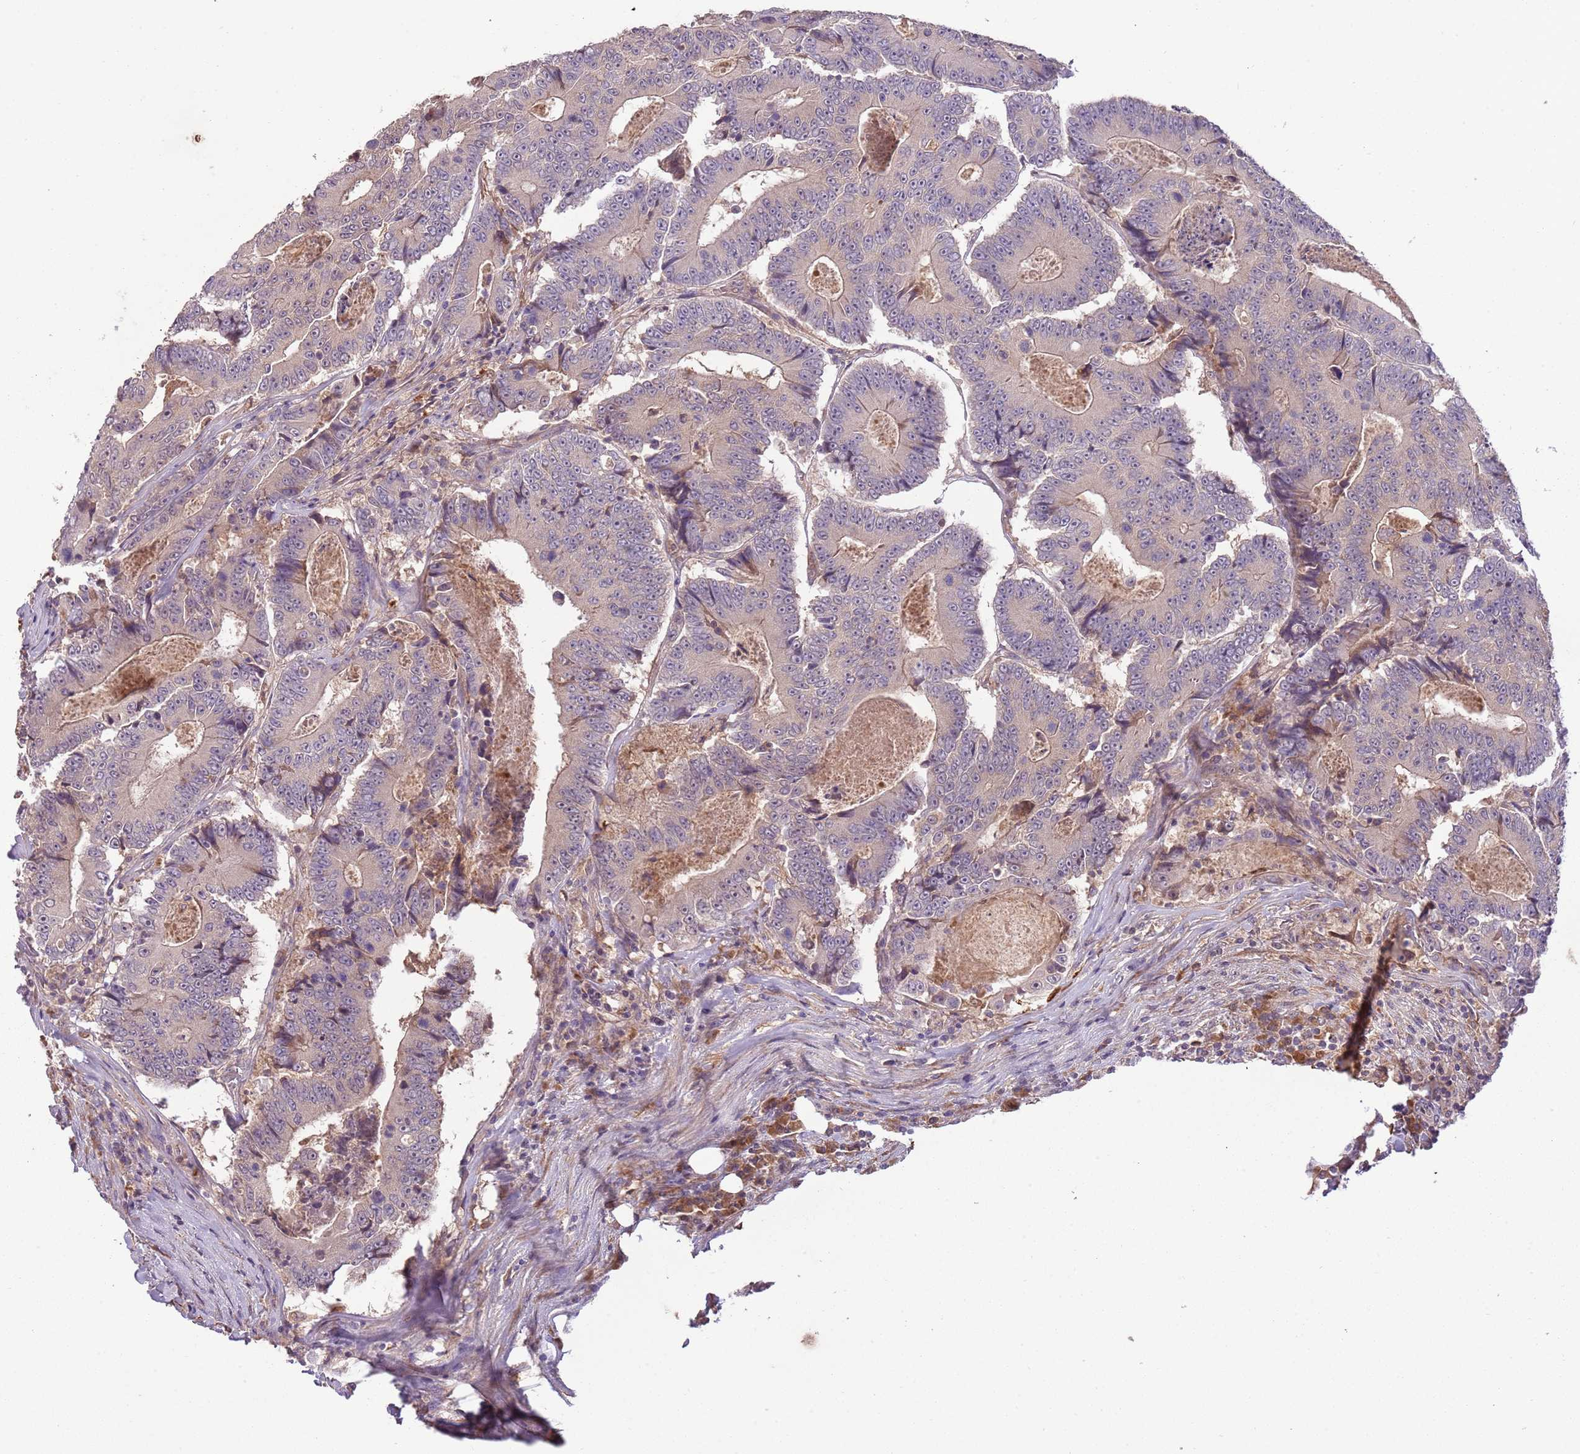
{"staining": {"intensity": "weak", "quantity": "<25%", "location": "cytoplasmic/membranous"}, "tissue": "colorectal cancer", "cell_type": "Tumor cells", "image_type": "cancer", "snomed": [{"axis": "morphology", "description": "Adenocarcinoma, NOS"}, {"axis": "topography", "description": "Colon"}], "caption": "There is no significant expression in tumor cells of colorectal cancer. (DAB (3,3'-diaminobenzidine) immunohistochemistry (IHC), high magnification).", "gene": "FECH", "patient": {"sex": "male", "age": 83}}